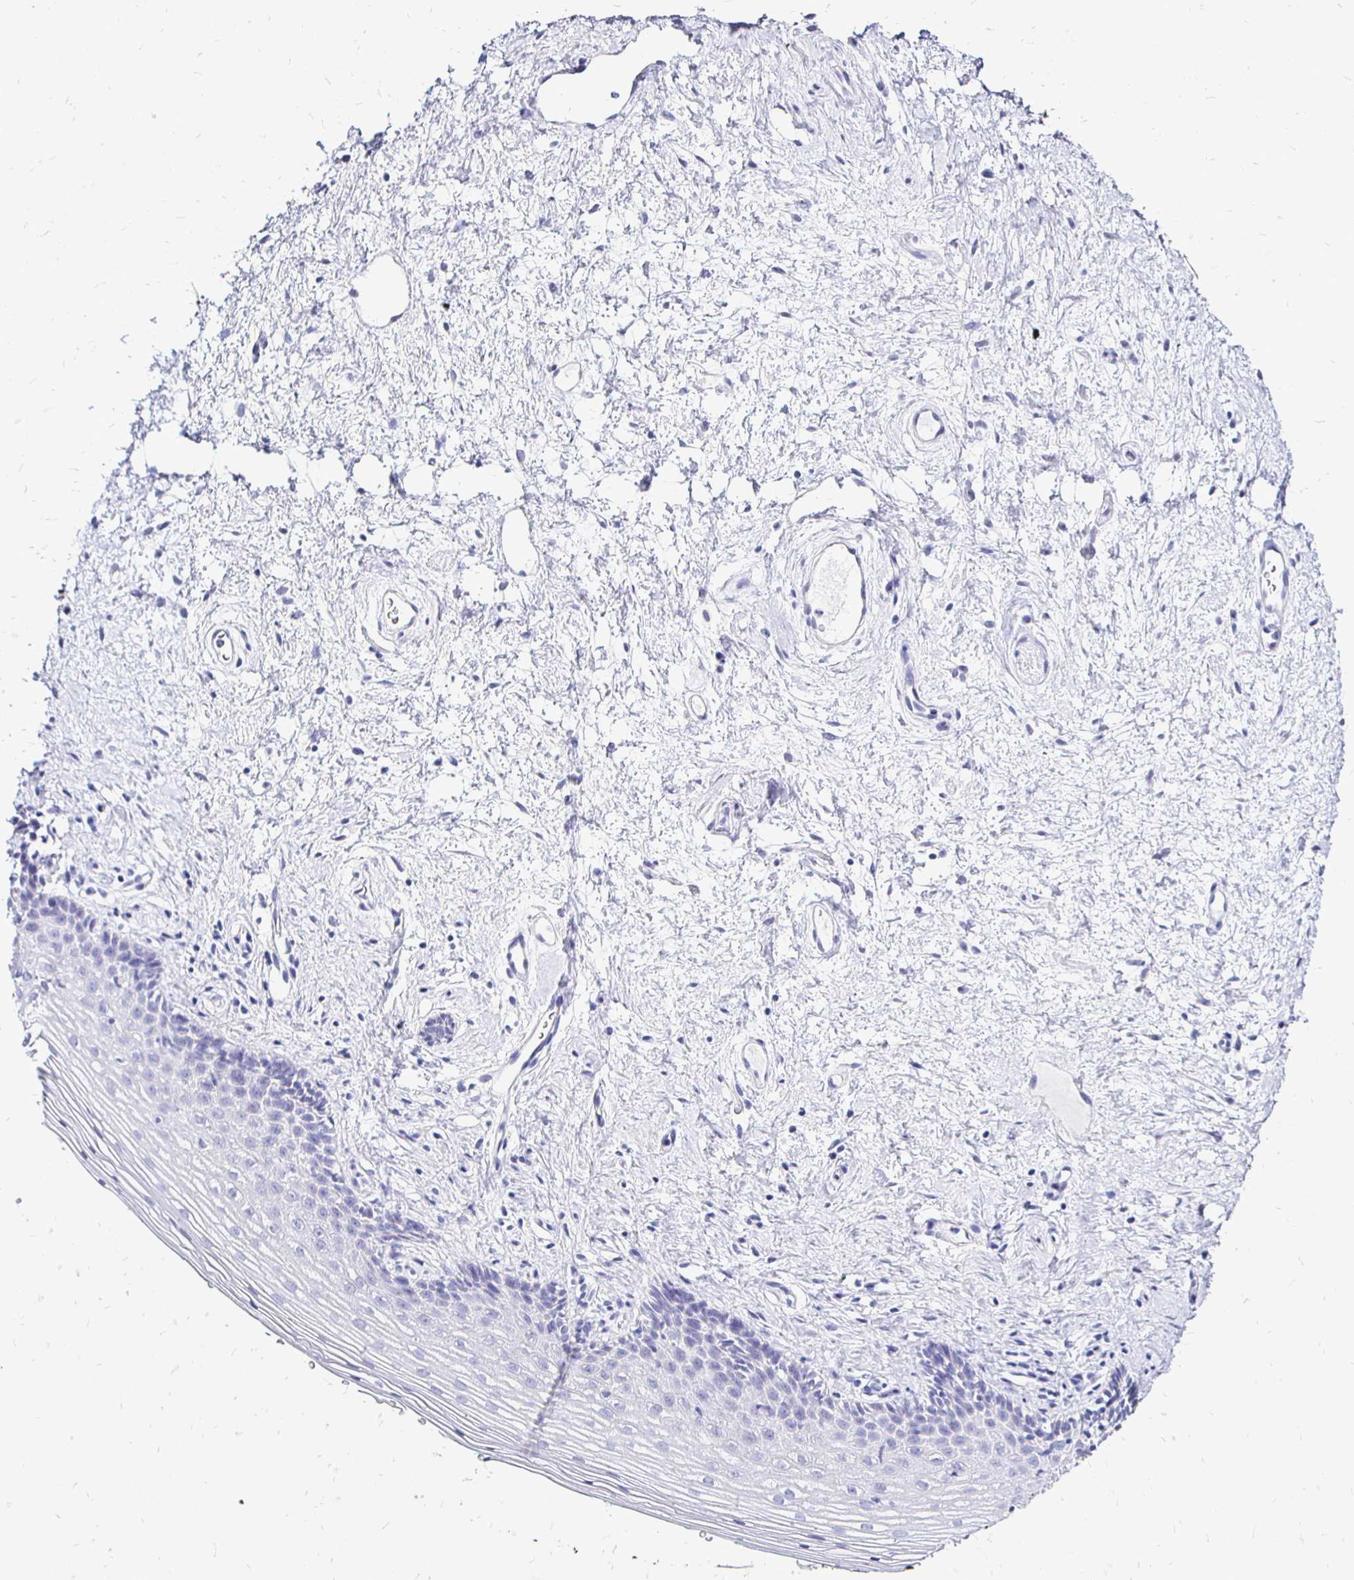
{"staining": {"intensity": "negative", "quantity": "none", "location": "none"}, "tissue": "vagina", "cell_type": "Squamous epithelial cells", "image_type": "normal", "snomed": [{"axis": "morphology", "description": "Normal tissue, NOS"}, {"axis": "topography", "description": "Vagina"}], "caption": "Immunohistochemical staining of normal human vagina shows no significant staining in squamous epithelial cells.", "gene": "IRGC", "patient": {"sex": "female", "age": 42}}